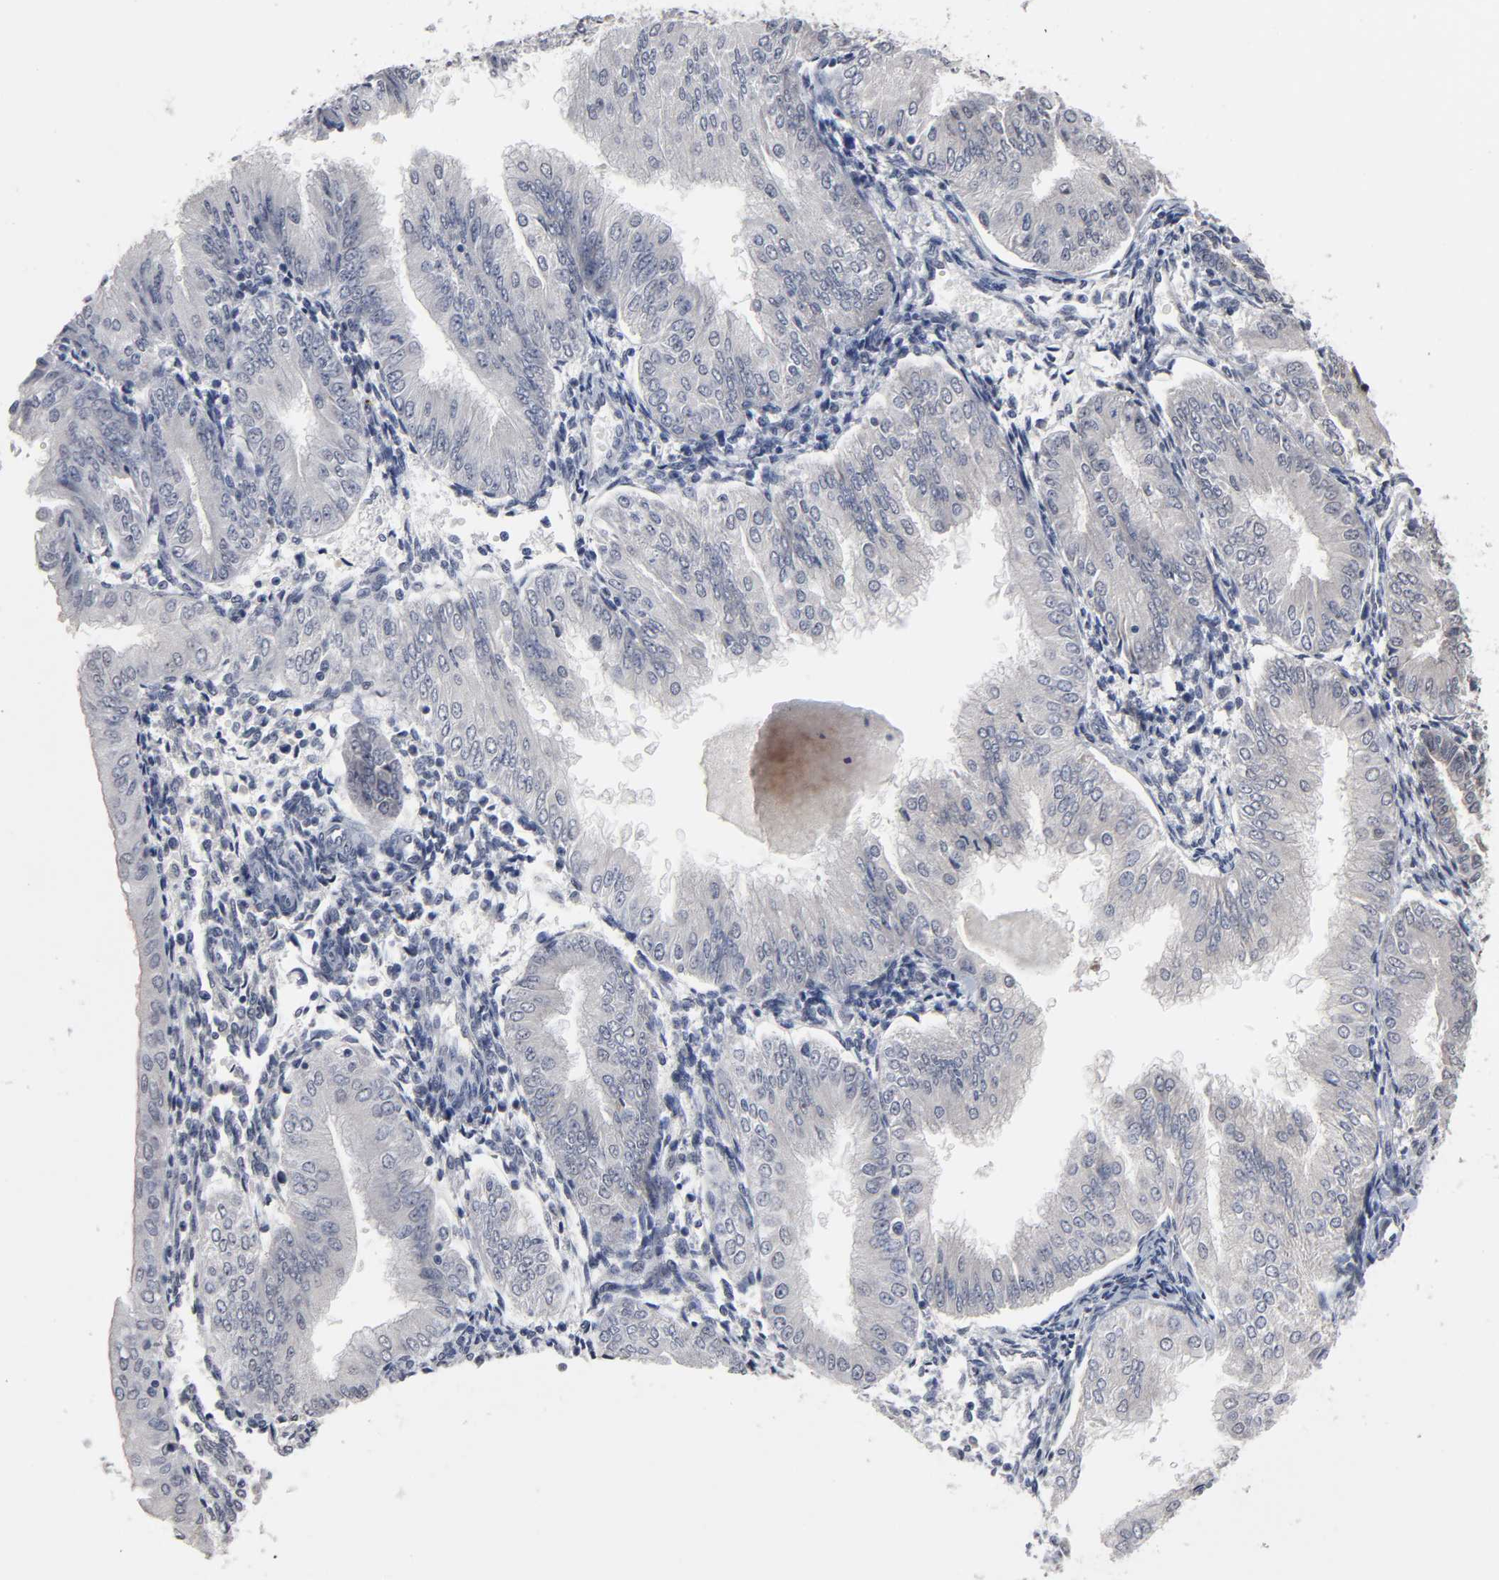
{"staining": {"intensity": "weak", "quantity": "<25%", "location": "cytoplasmic/membranous"}, "tissue": "endometrial cancer", "cell_type": "Tumor cells", "image_type": "cancer", "snomed": [{"axis": "morphology", "description": "Adenocarcinoma, NOS"}, {"axis": "topography", "description": "Endometrium"}], "caption": "Immunohistochemistry photomicrograph of endometrial adenocarcinoma stained for a protein (brown), which demonstrates no positivity in tumor cells.", "gene": "HNF4A", "patient": {"sex": "female", "age": 53}}